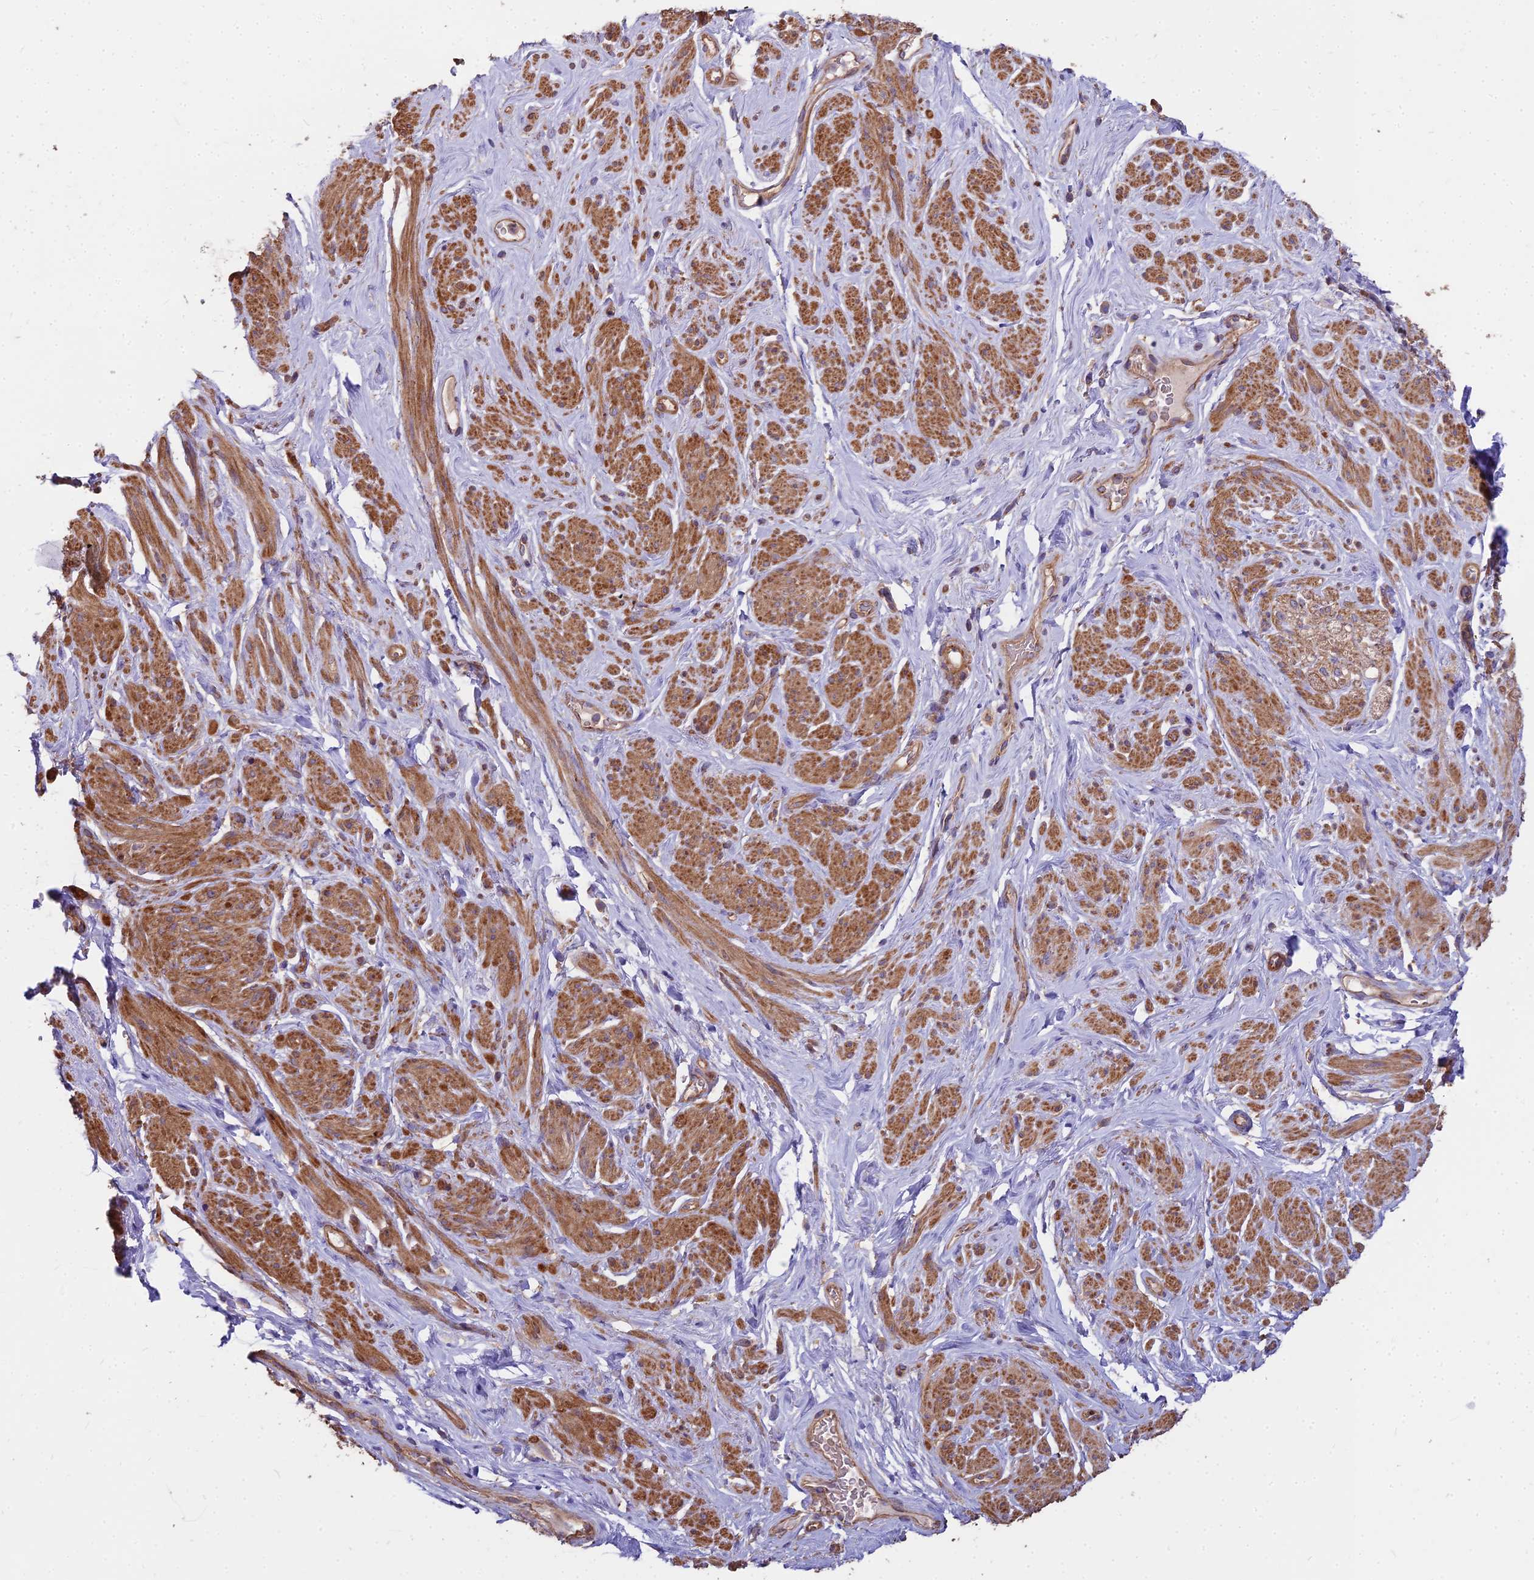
{"staining": {"intensity": "moderate", "quantity": ">75%", "location": "cytoplasmic/membranous"}, "tissue": "smooth muscle", "cell_type": "Smooth muscle cells", "image_type": "normal", "snomed": [{"axis": "morphology", "description": "Normal tissue, NOS"}, {"axis": "topography", "description": "Smooth muscle"}, {"axis": "topography", "description": "Peripheral nerve tissue"}], "caption": "There is medium levels of moderate cytoplasmic/membranous staining in smooth muscle cells of benign smooth muscle, as demonstrated by immunohistochemical staining (brown color).", "gene": "DCTN3", "patient": {"sex": "male", "age": 69}}